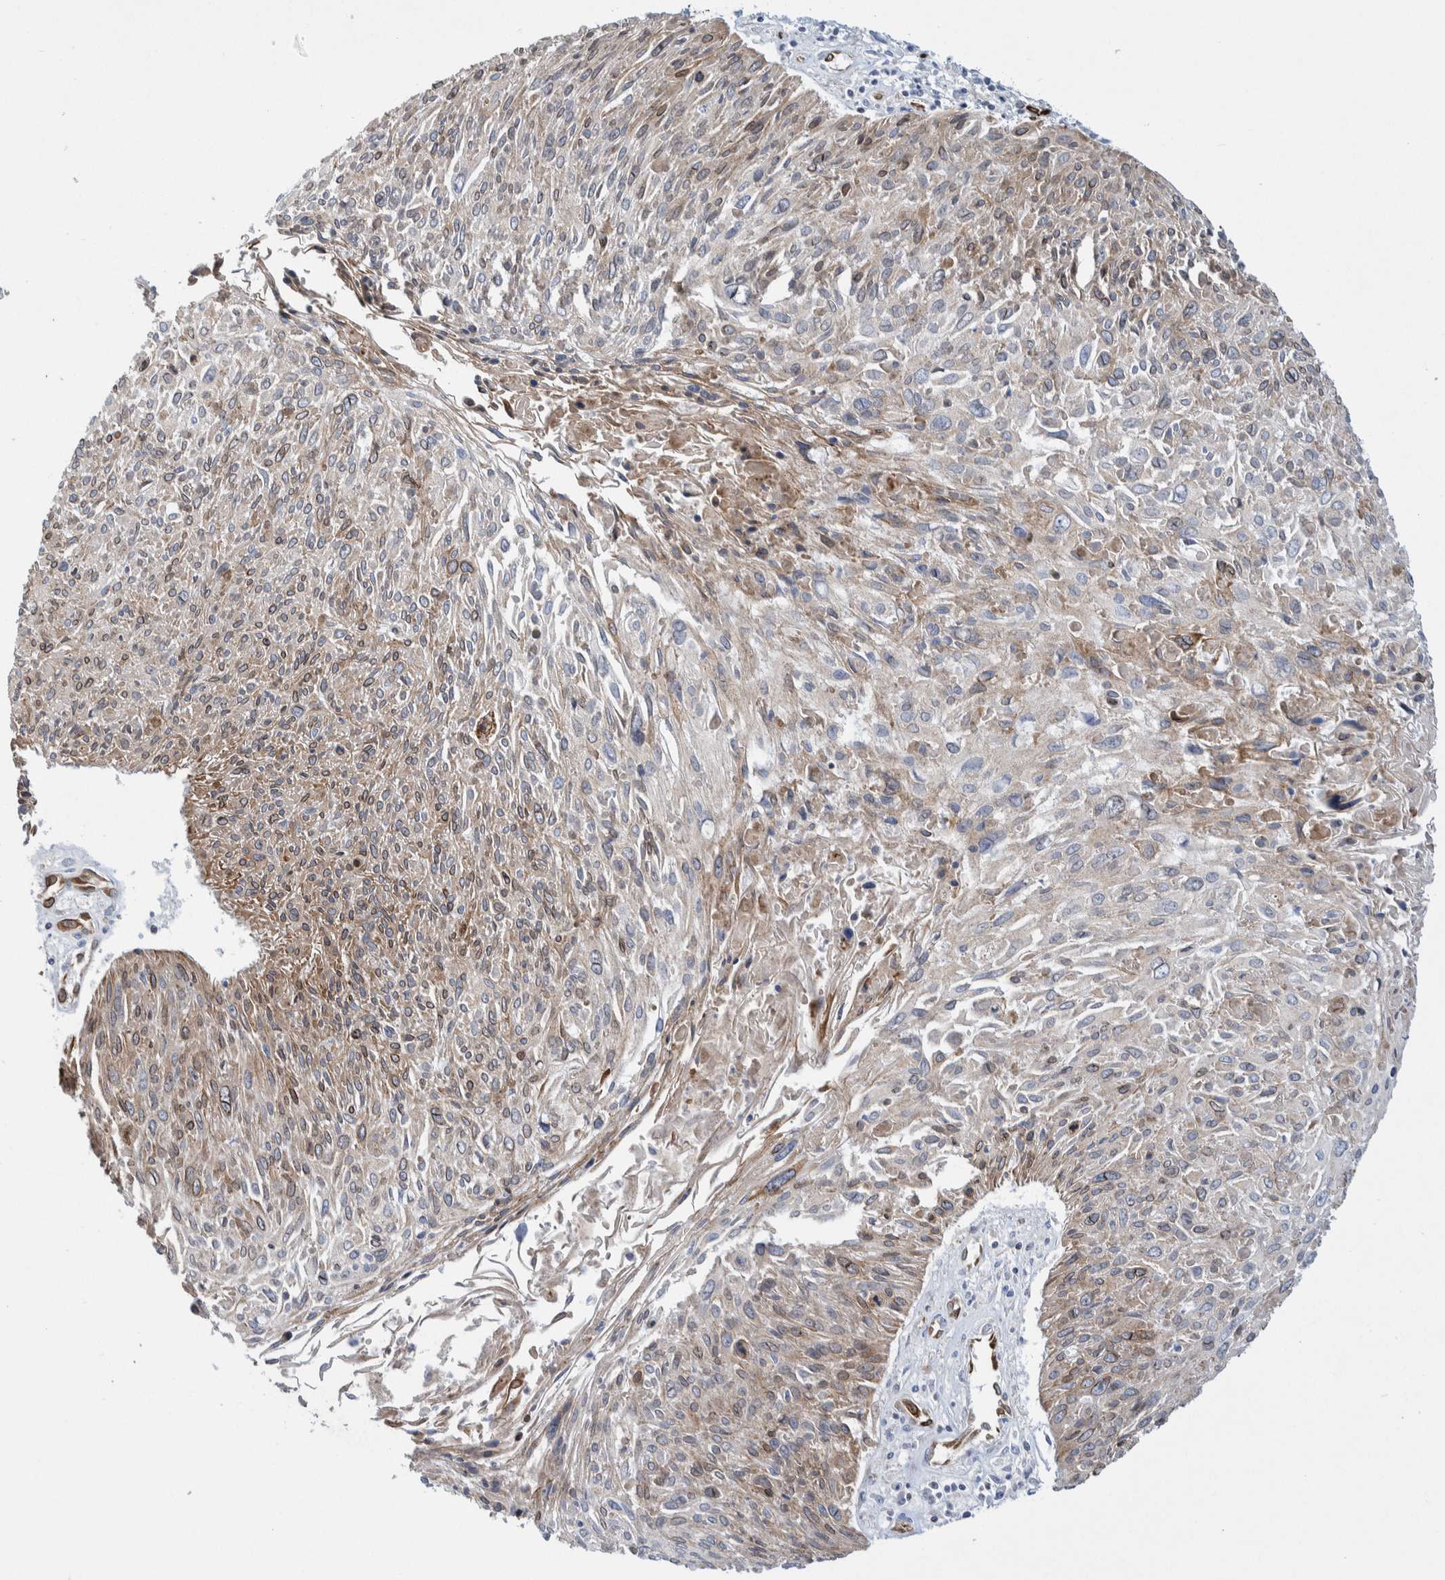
{"staining": {"intensity": "strong", "quantity": "25%-75%", "location": "cytoplasmic/membranous"}, "tissue": "cervical cancer", "cell_type": "Tumor cells", "image_type": "cancer", "snomed": [{"axis": "morphology", "description": "Squamous cell carcinoma, NOS"}, {"axis": "topography", "description": "Cervix"}], "caption": "Immunohistochemistry (IHC) image of neoplastic tissue: human cervical cancer (squamous cell carcinoma) stained using IHC demonstrates high levels of strong protein expression localized specifically in the cytoplasmic/membranous of tumor cells, appearing as a cytoplasmic/membranous brown color.", "gene": "THEM6", "patient": {"sex": "female", "age": 51}}